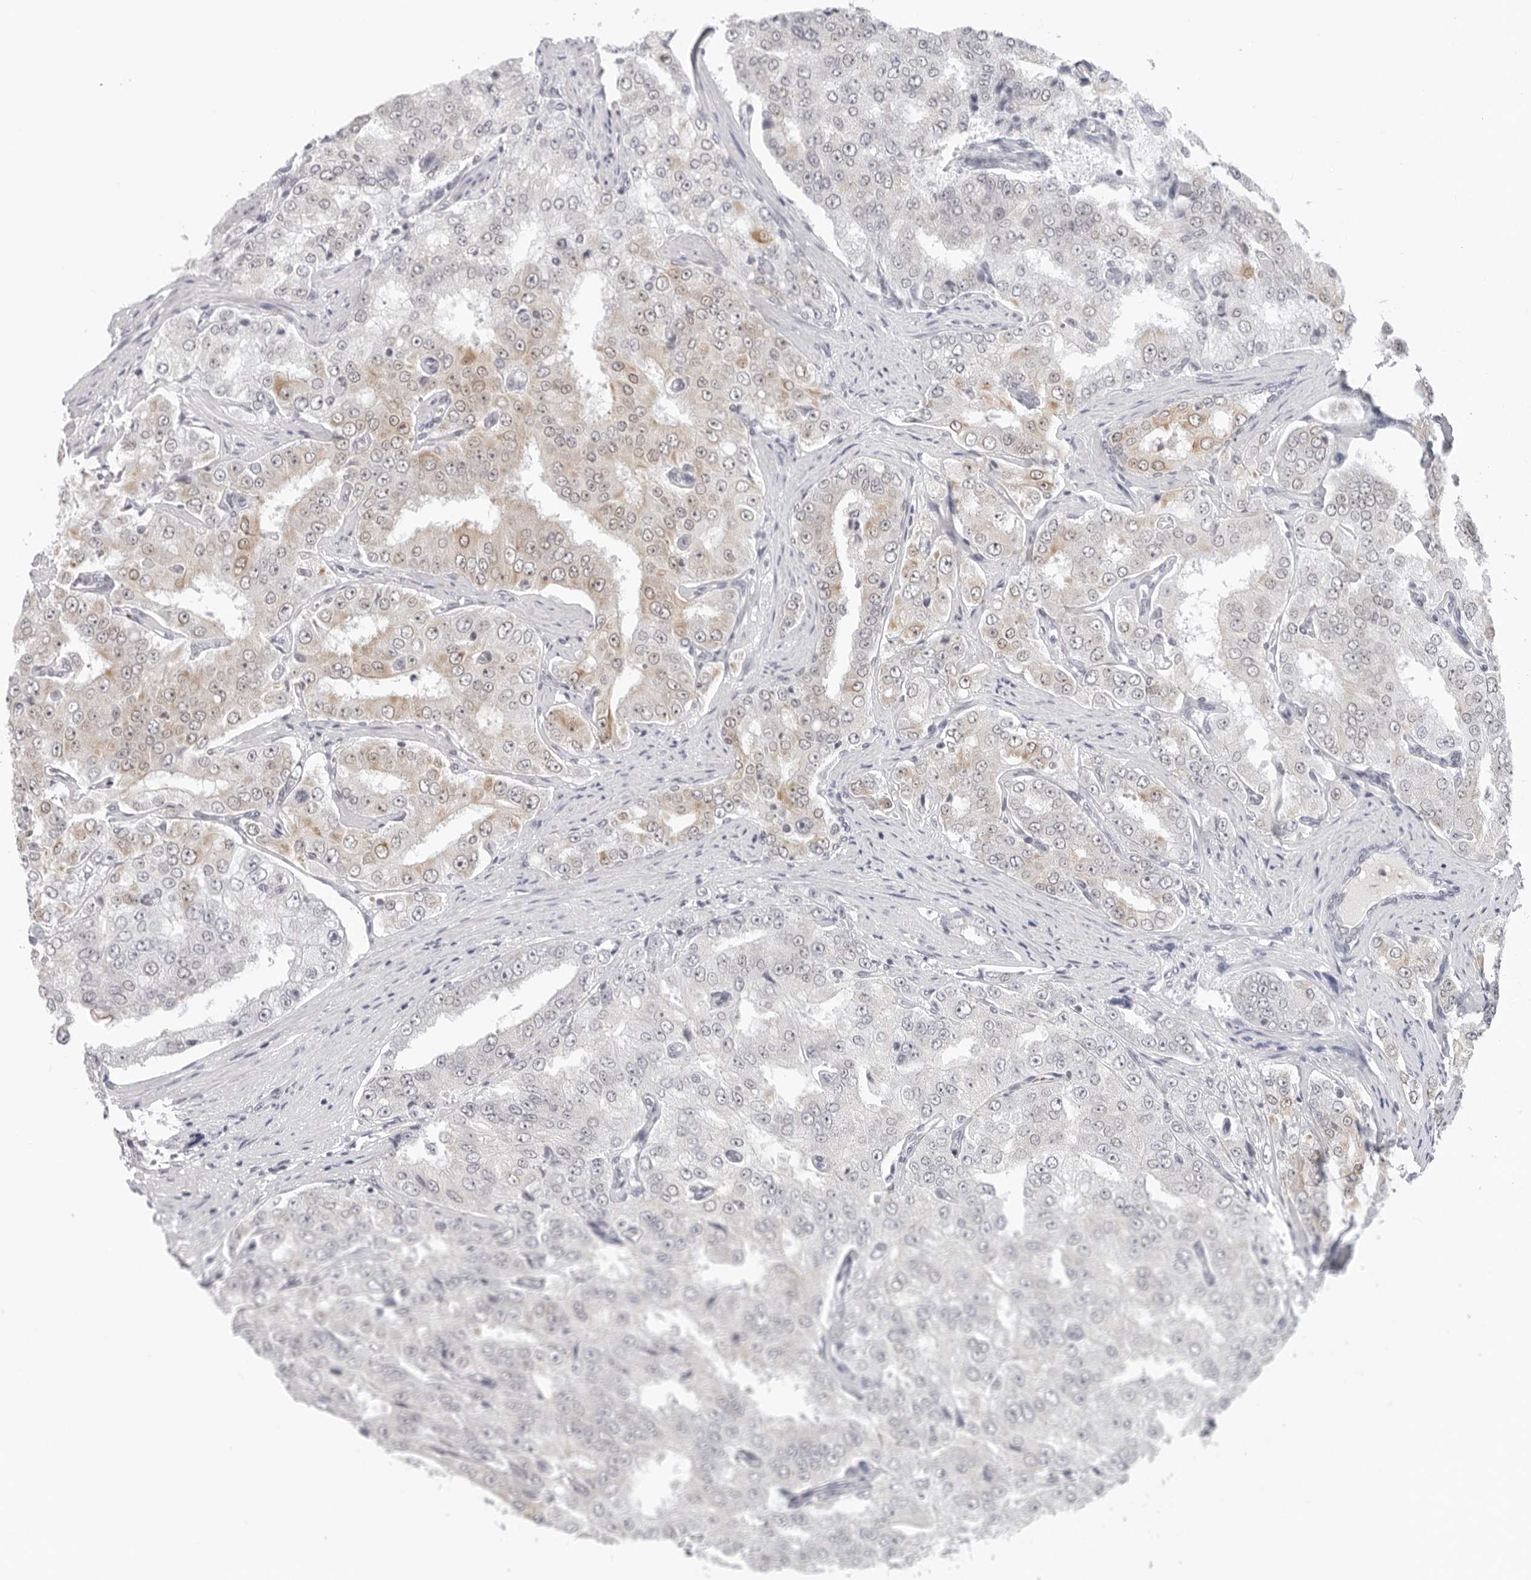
{"staining": {"intensity": "weak", "quantity": "25%-75%", "location": "cytoplasmic/membranous,nuclear"}, "tissue": "prostate cancer", "cell_type": "Tumor cells", "image_type": "cancer", "snomed": [{"axis": "morphology", "description": "Adenocarcinoma, High grade"}, {"axis": "topography", "description": "Prostate"}], "caption": "A micrograph of prostate high-grade adenocarcinoma stained for a protein demonstrates weak cytoplasmic/membranous and nuclear brown staining in tumor cells.", "gene": "FLG2", "patient": {"sex": "male", "age": 58}}